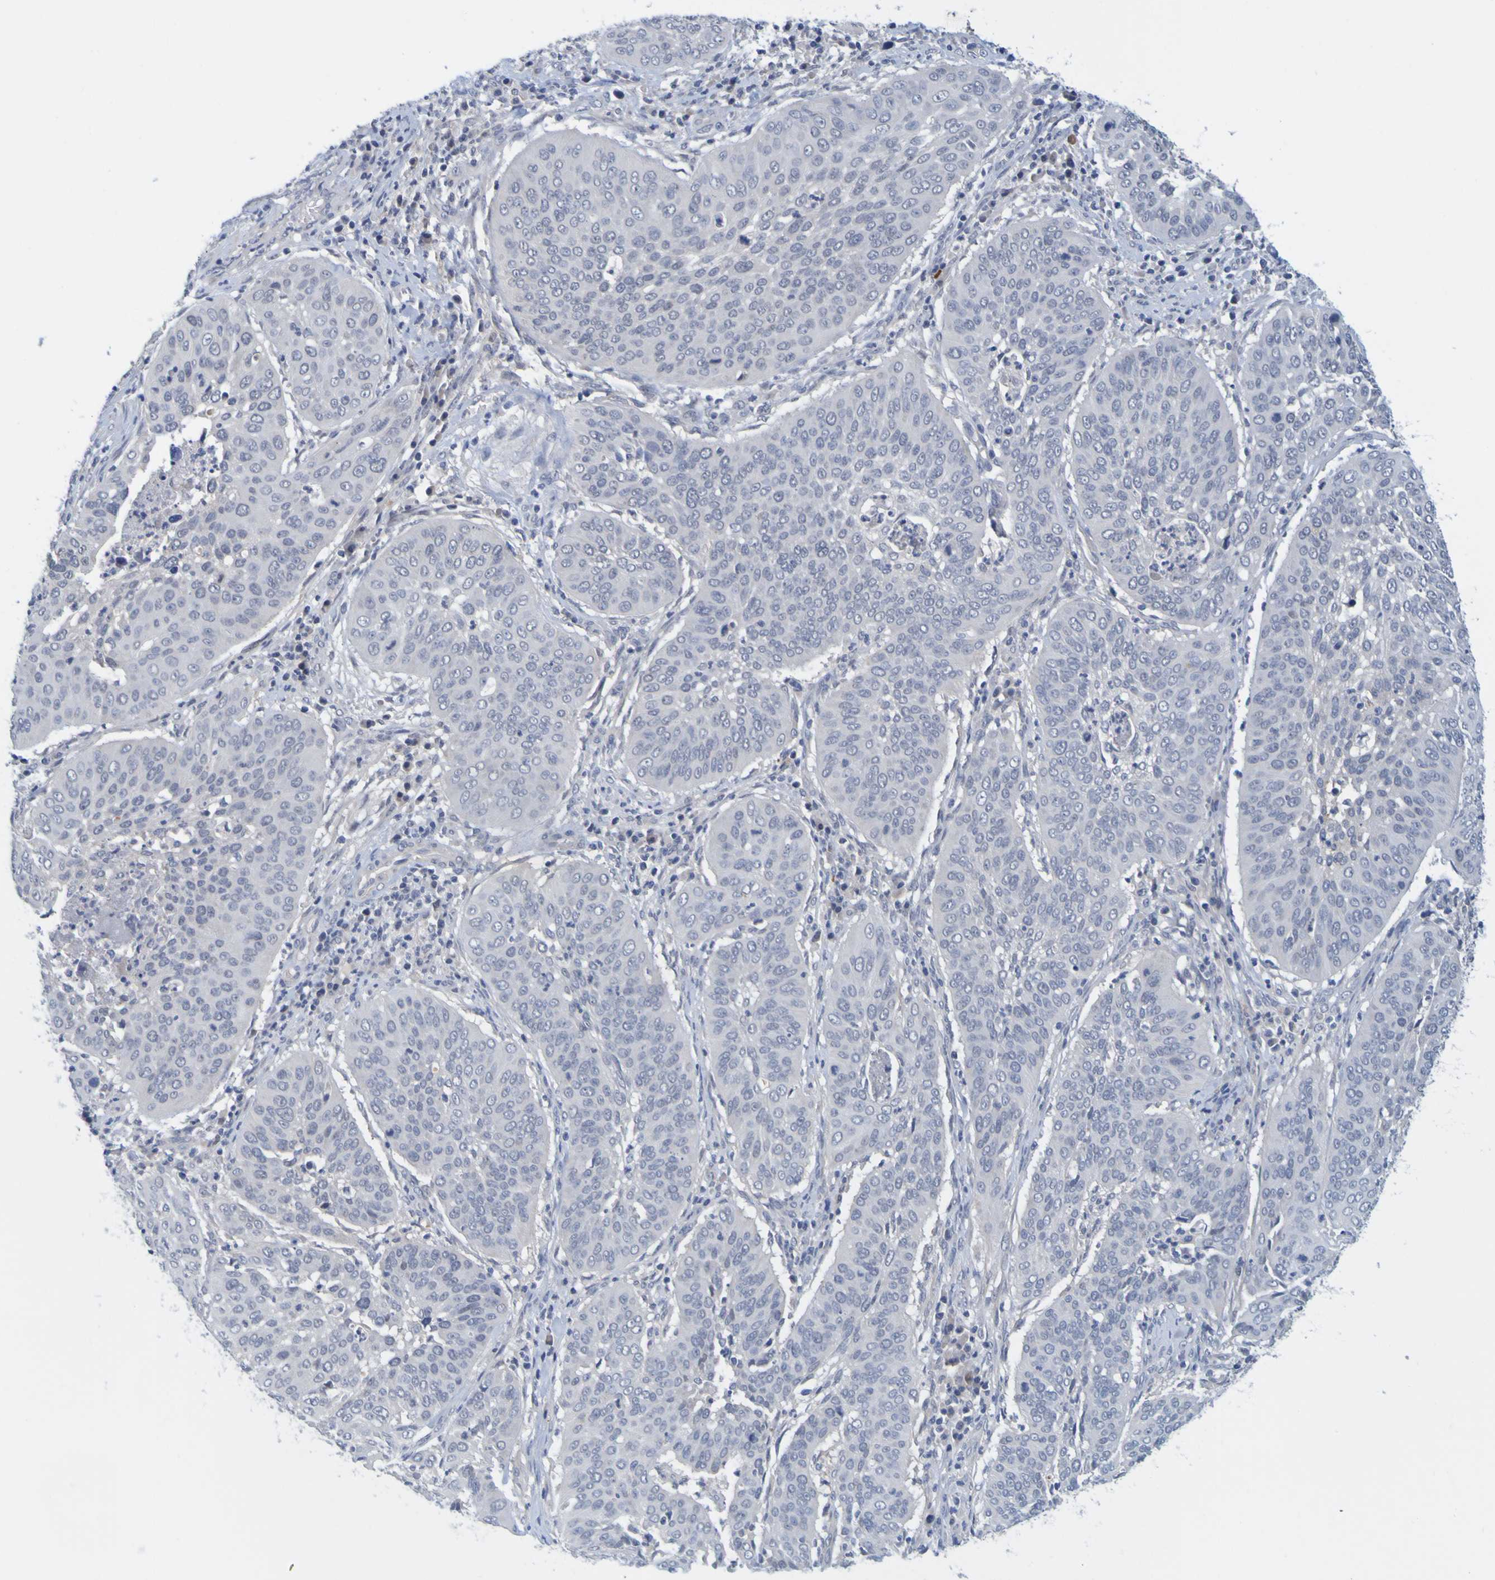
{"staining": {"intensity": "negative", "quantity": "none", "location": "none"}, "tissue": "cervical cancer", "cell_type": "Tumor cells", "image_type": "cancer", "snomed": [{"axis": "morphology", "description": "Normal tissue, NOS"}, {"axis": "morphology", "description": "Squamous cell carcinoma, NOS"}, {"axis": "topography", "description": "Cervix"}], "caption": "There is no significant expression in tumor cells of cervical cancer (squamous cell carcinoma).", "gene": "ENDOU", "patient": {"sex": "female", "age": 39}}